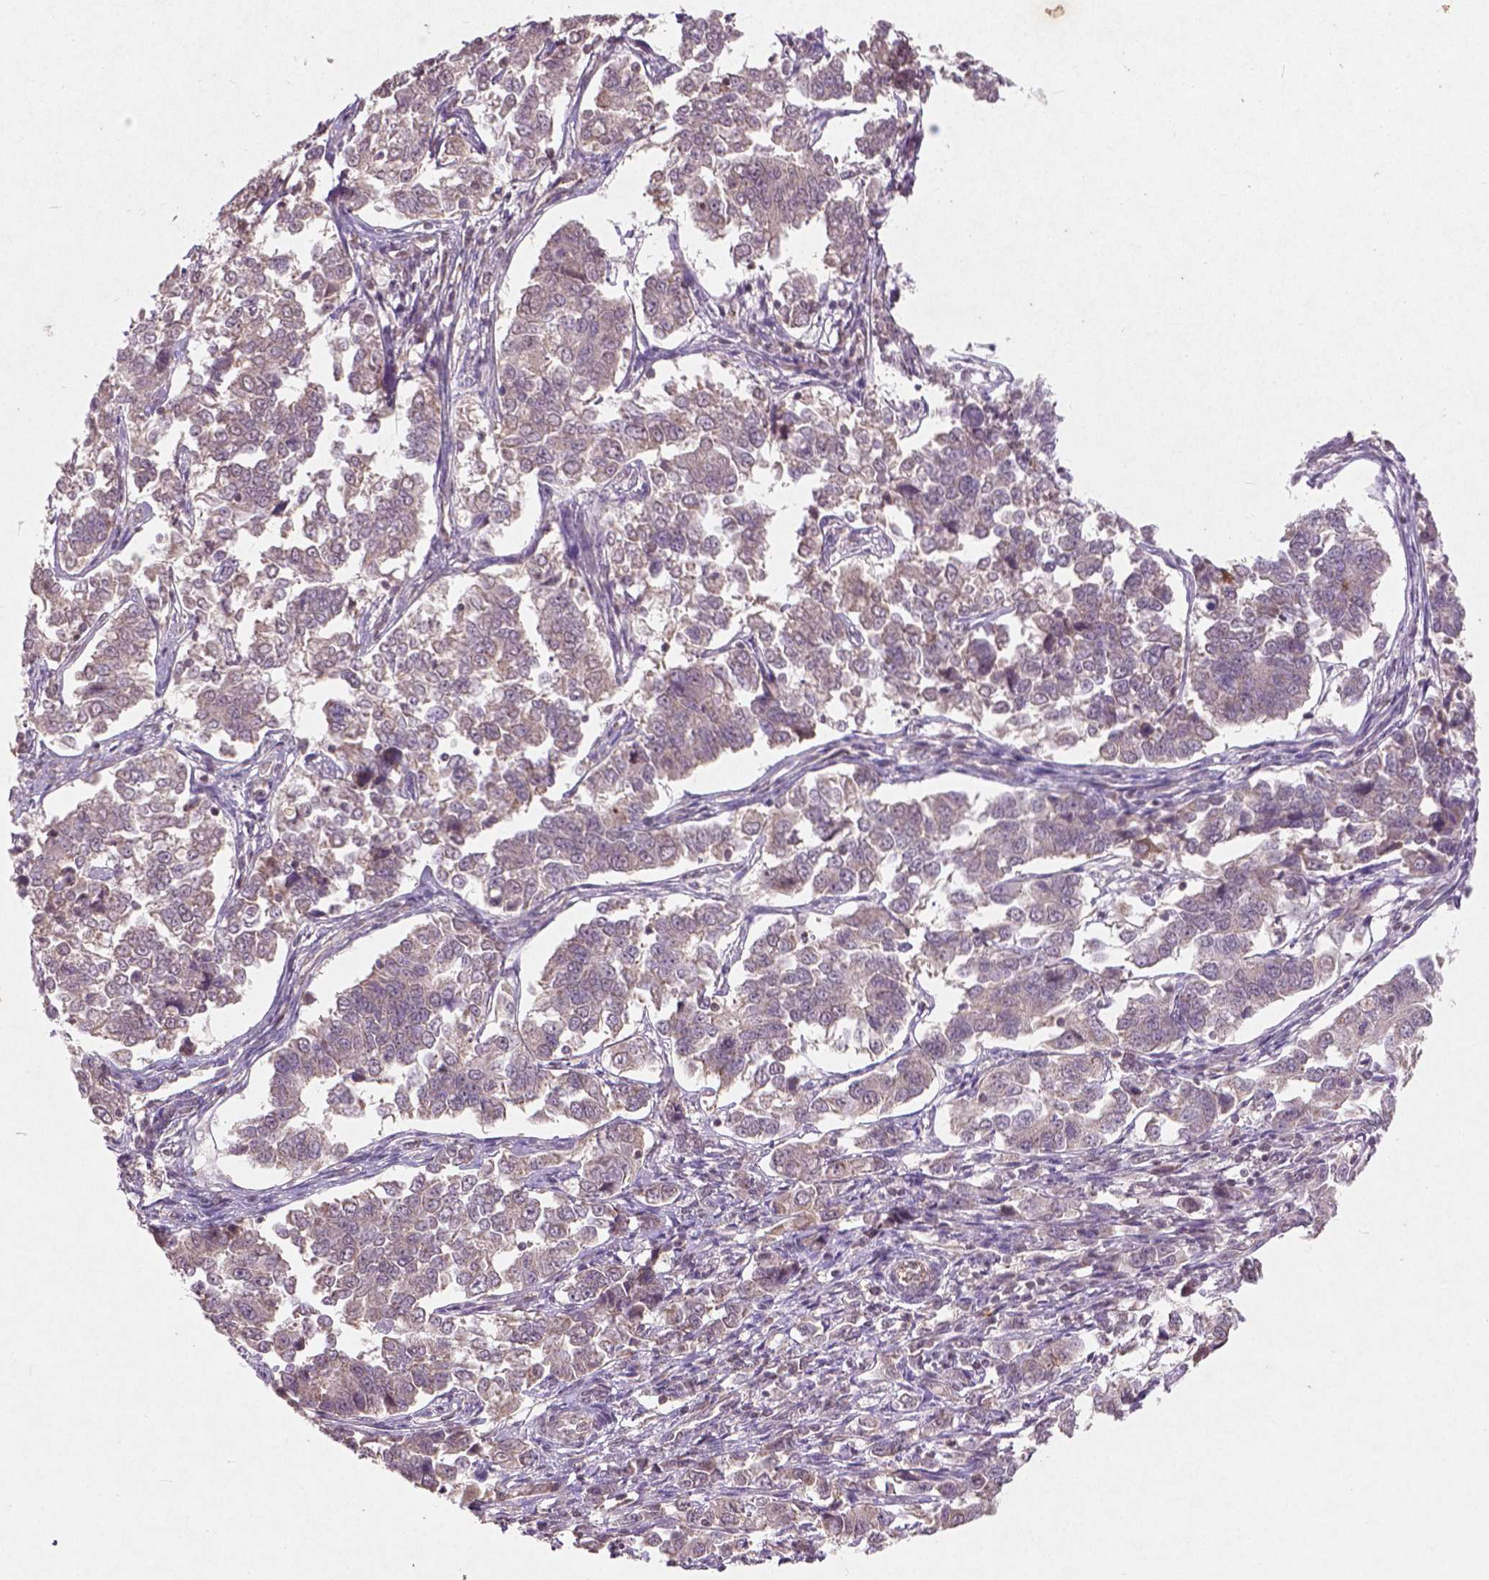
{"staining": {"intensity": "negative", "quantity": "none", "location": "none"}, "tissue": "endometrial cancer", "cell_type": "Tumor cells", "image_type": "cancer", "snomed": [{"axis": "morphology", "description": "Adenocarcinoma, NOS"}, {"axis": "topography", "description": "Endometrium"}], "caption": "Immunohistochemistry histopathology image of neoplastic tissue: human adenocarcinoma (endometrial) stained with DAB (3,3'-diaminobenzidine) reveals no significant protein staining in tumor cells.", "gene": "SMAD2", "patient": {"sex": "female", "age": 43}}